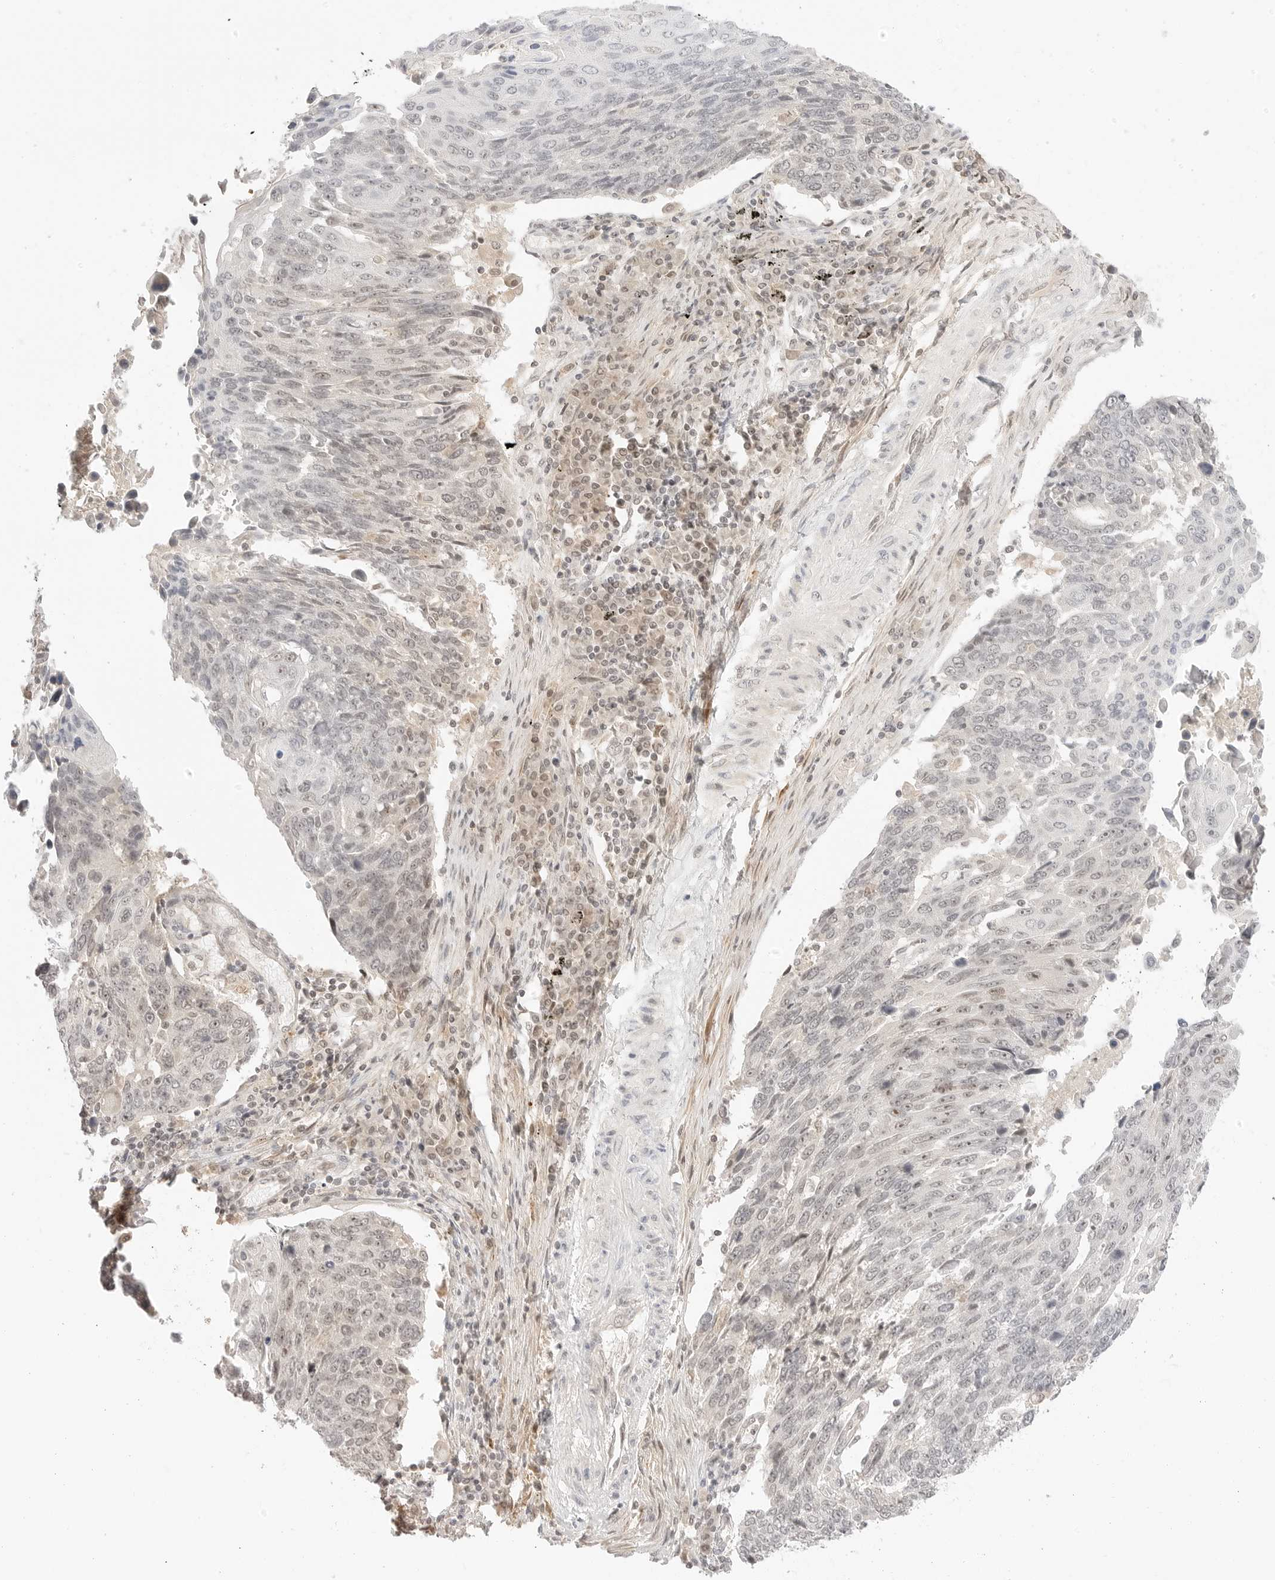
{"staining": {"intensity": "weak", "quantity": ">75%", "location": "nuclear"}, "tissue": "lung cancer", "cell_type": "Tumor cells", "image_type": "cancer", "snomed": [{"axis": "morphology", "description": "Squamous cell carcinoma, NOS"}, {"axis": "topography", "description": "Lung"}], "caption": "Brown immunohistochemical staining in lung squamous cell carcinoma shows weak nuclear positivity in about >75% of tumor cells.", "gene": "RPS6KL1", "patient": {"sex": "male", "age": 66}}